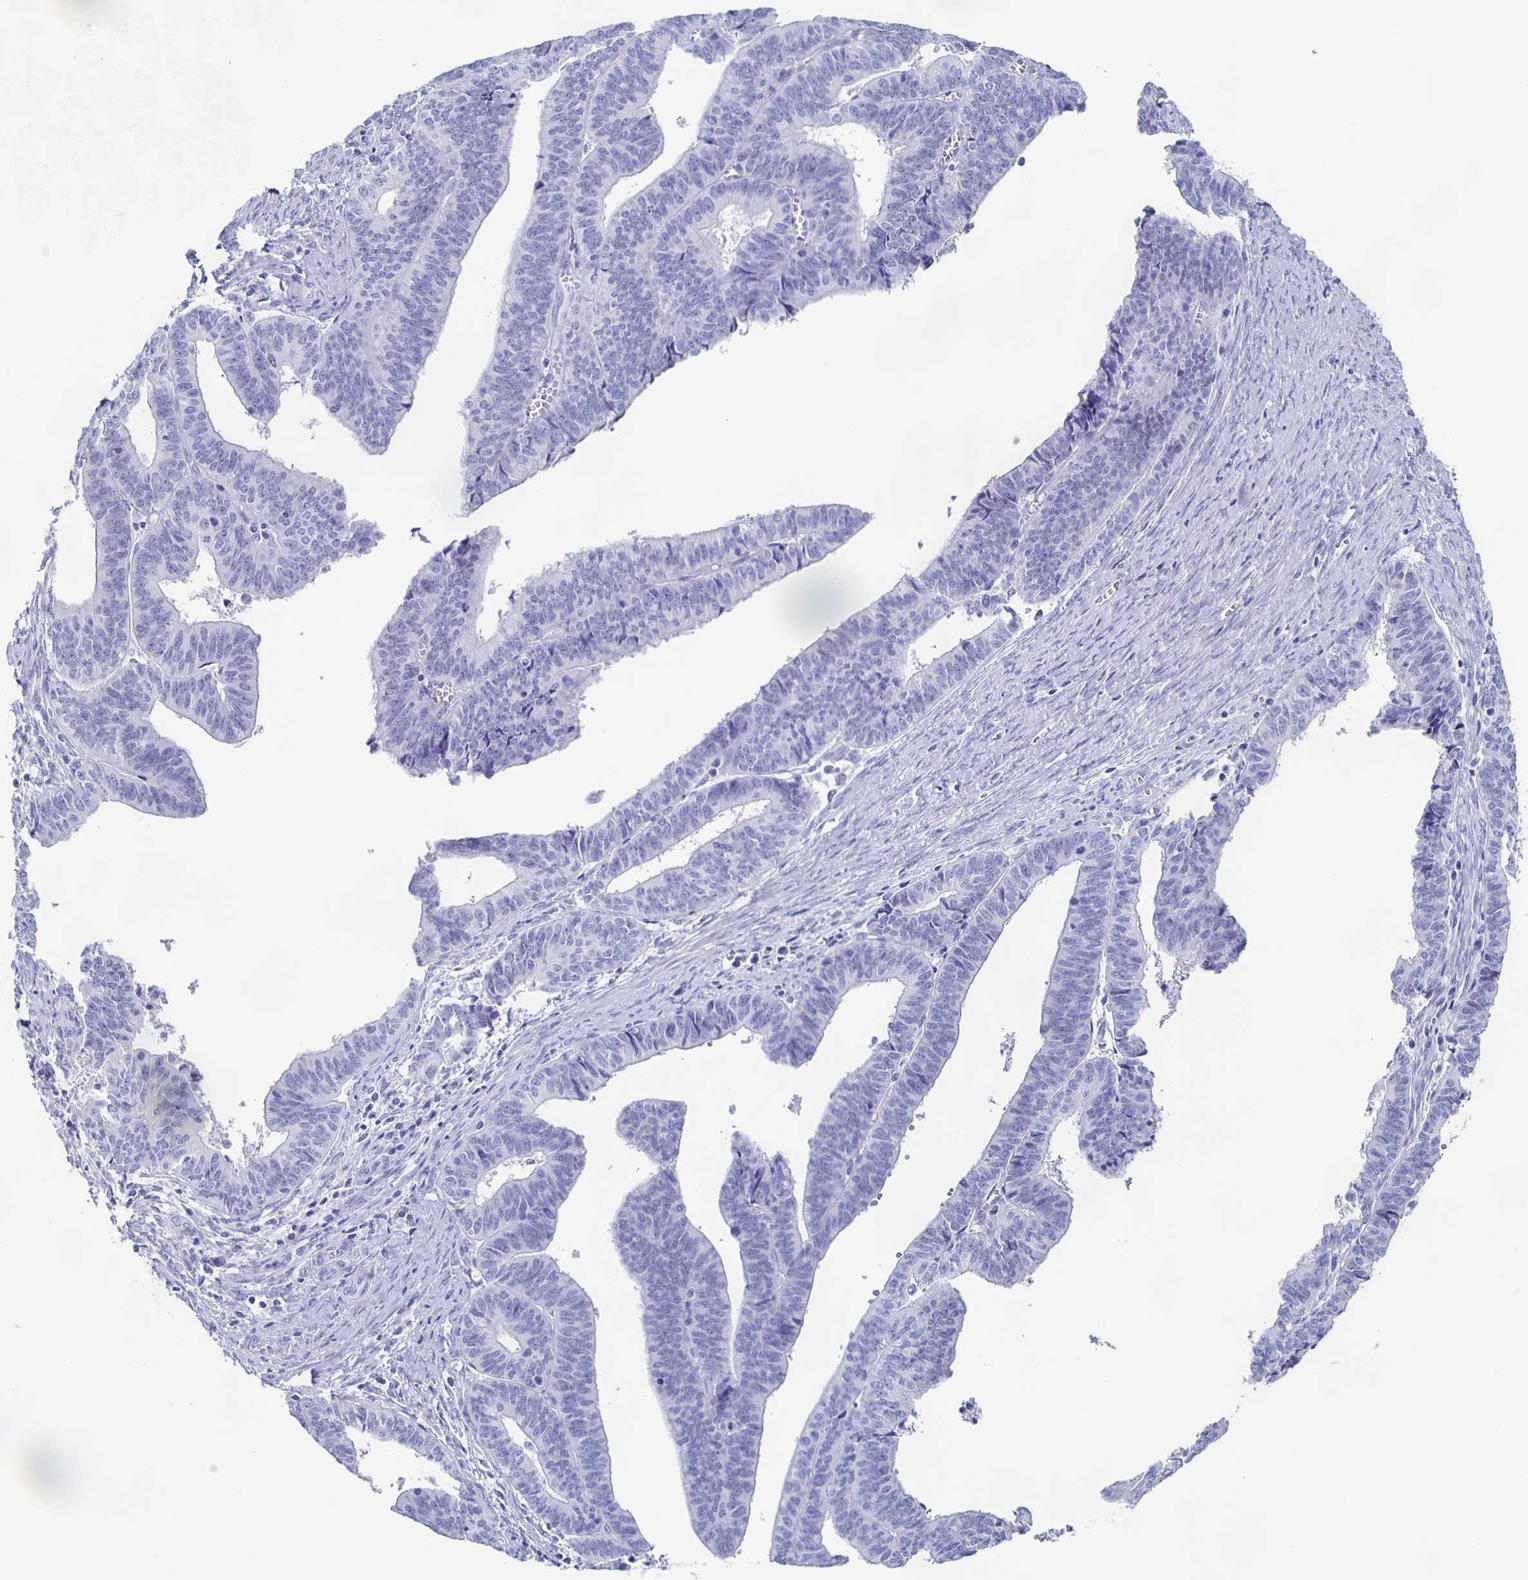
{"staining": {"intensity": "negative", "quantity": "none", "location": "none"}, "tissue": "endometrial cancer", "cell_type": "Tumor cells", "image_type": "cancer", "snomed": [{"axis": "morphology", "description": "Adenocarcinoma, NOS"}, {"axis": "topography", "description": "Endometrium"}], "caption": "Immunohistochemistry (IHC) of endometrial cancer shows no staining in tumor cells.", "gene": "FGA", "patient": {"sex": "female", "age": 65}}